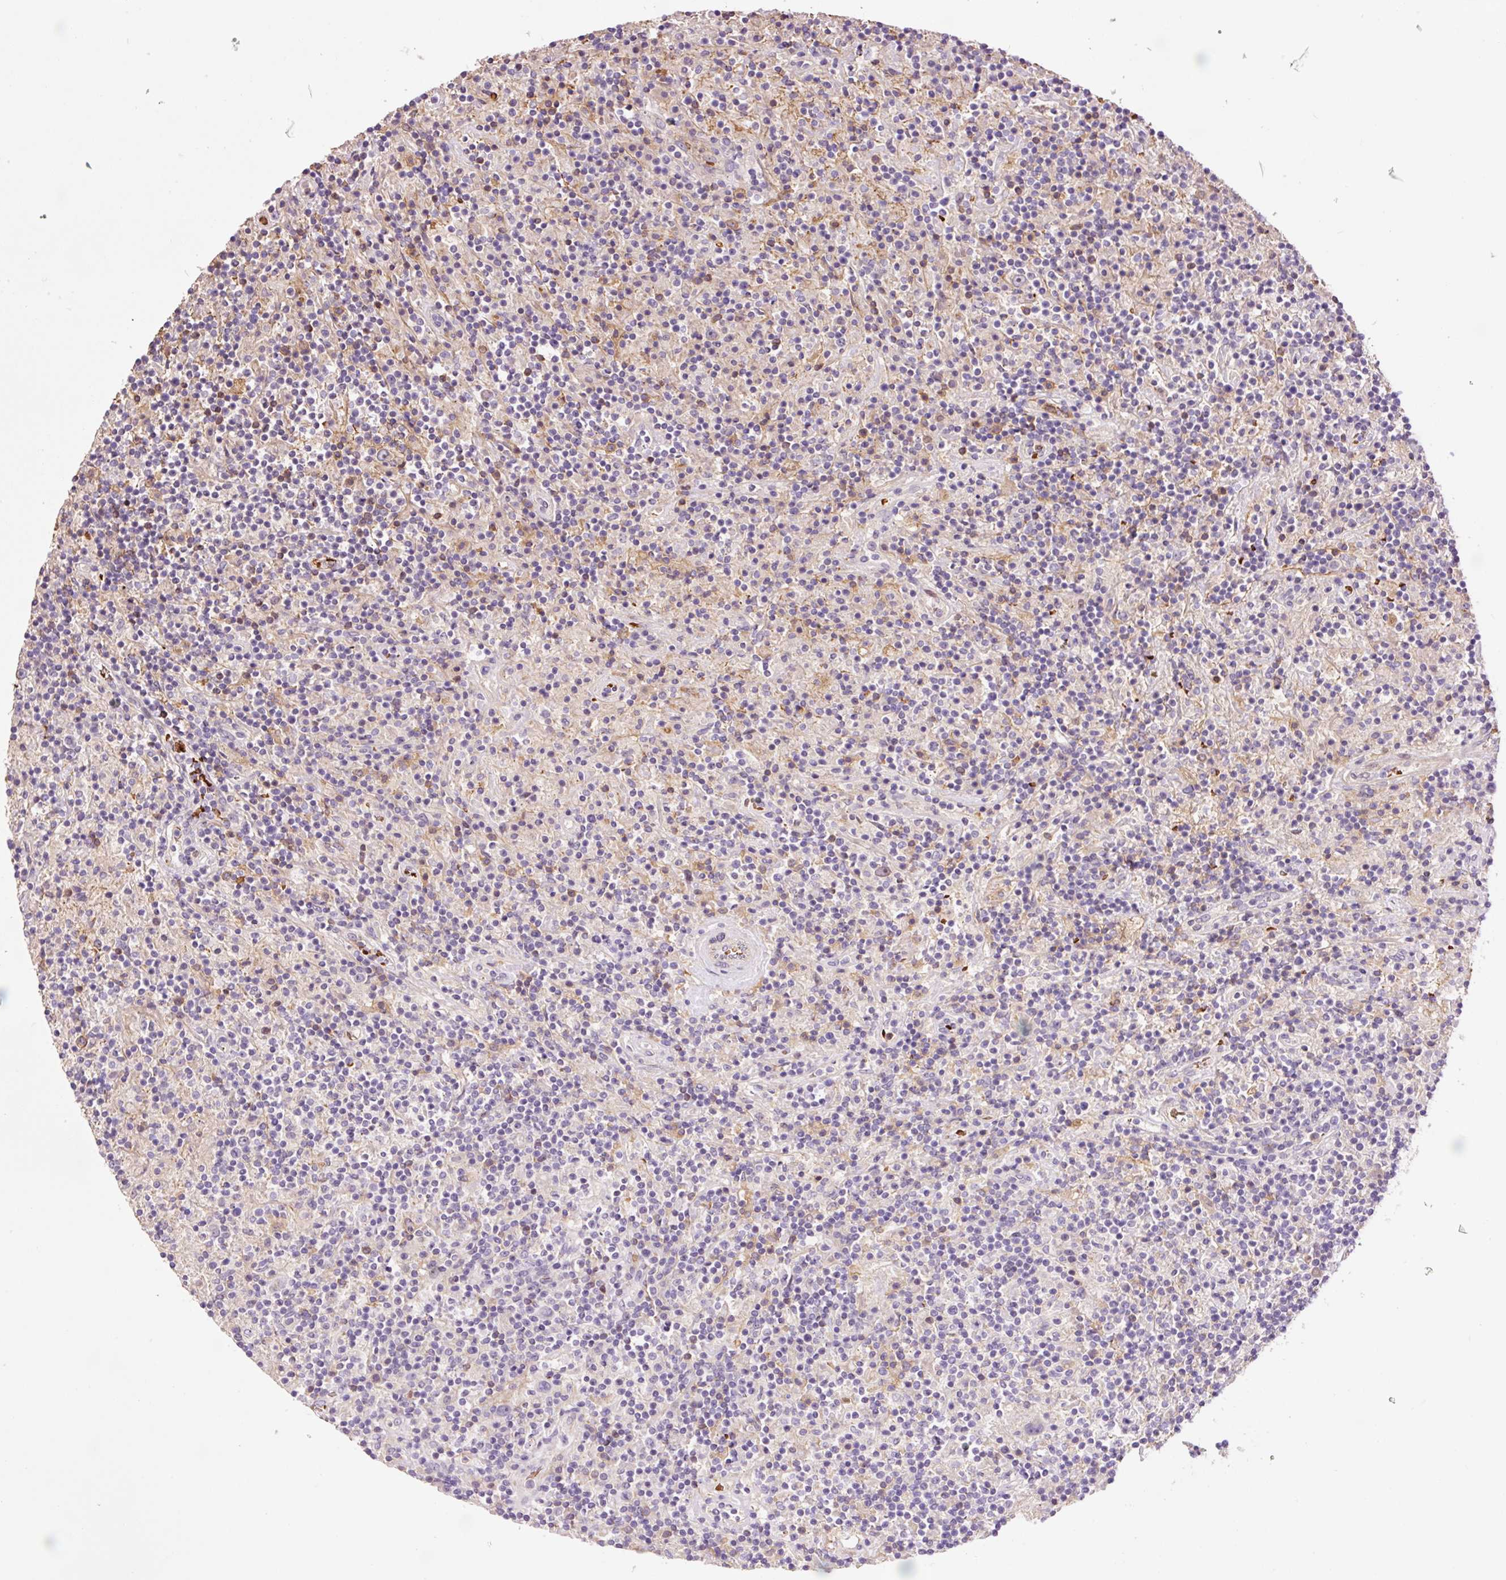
{"staining": {"intensity": "moderate", "quantity": "<25%", "location": "cytoplasmic/membranous"}, "tissue": "lymphoma", "cell_type": "Tumor cells", "image_type": "cancer", "snomed": [{"axis": "morphology", "description": "Hodgkin's disease, NOS"}, {"axis": "topography", "description": "Lymph node"}], "caption": "Brown immunohistochemical staining in Hodgkin's disease exhibits moderate cytoplasmic/membranous expression in approximately <25% of tumor cells.", "gene": "TMEM235", "patient": {"sex": "male", "age": 70}}